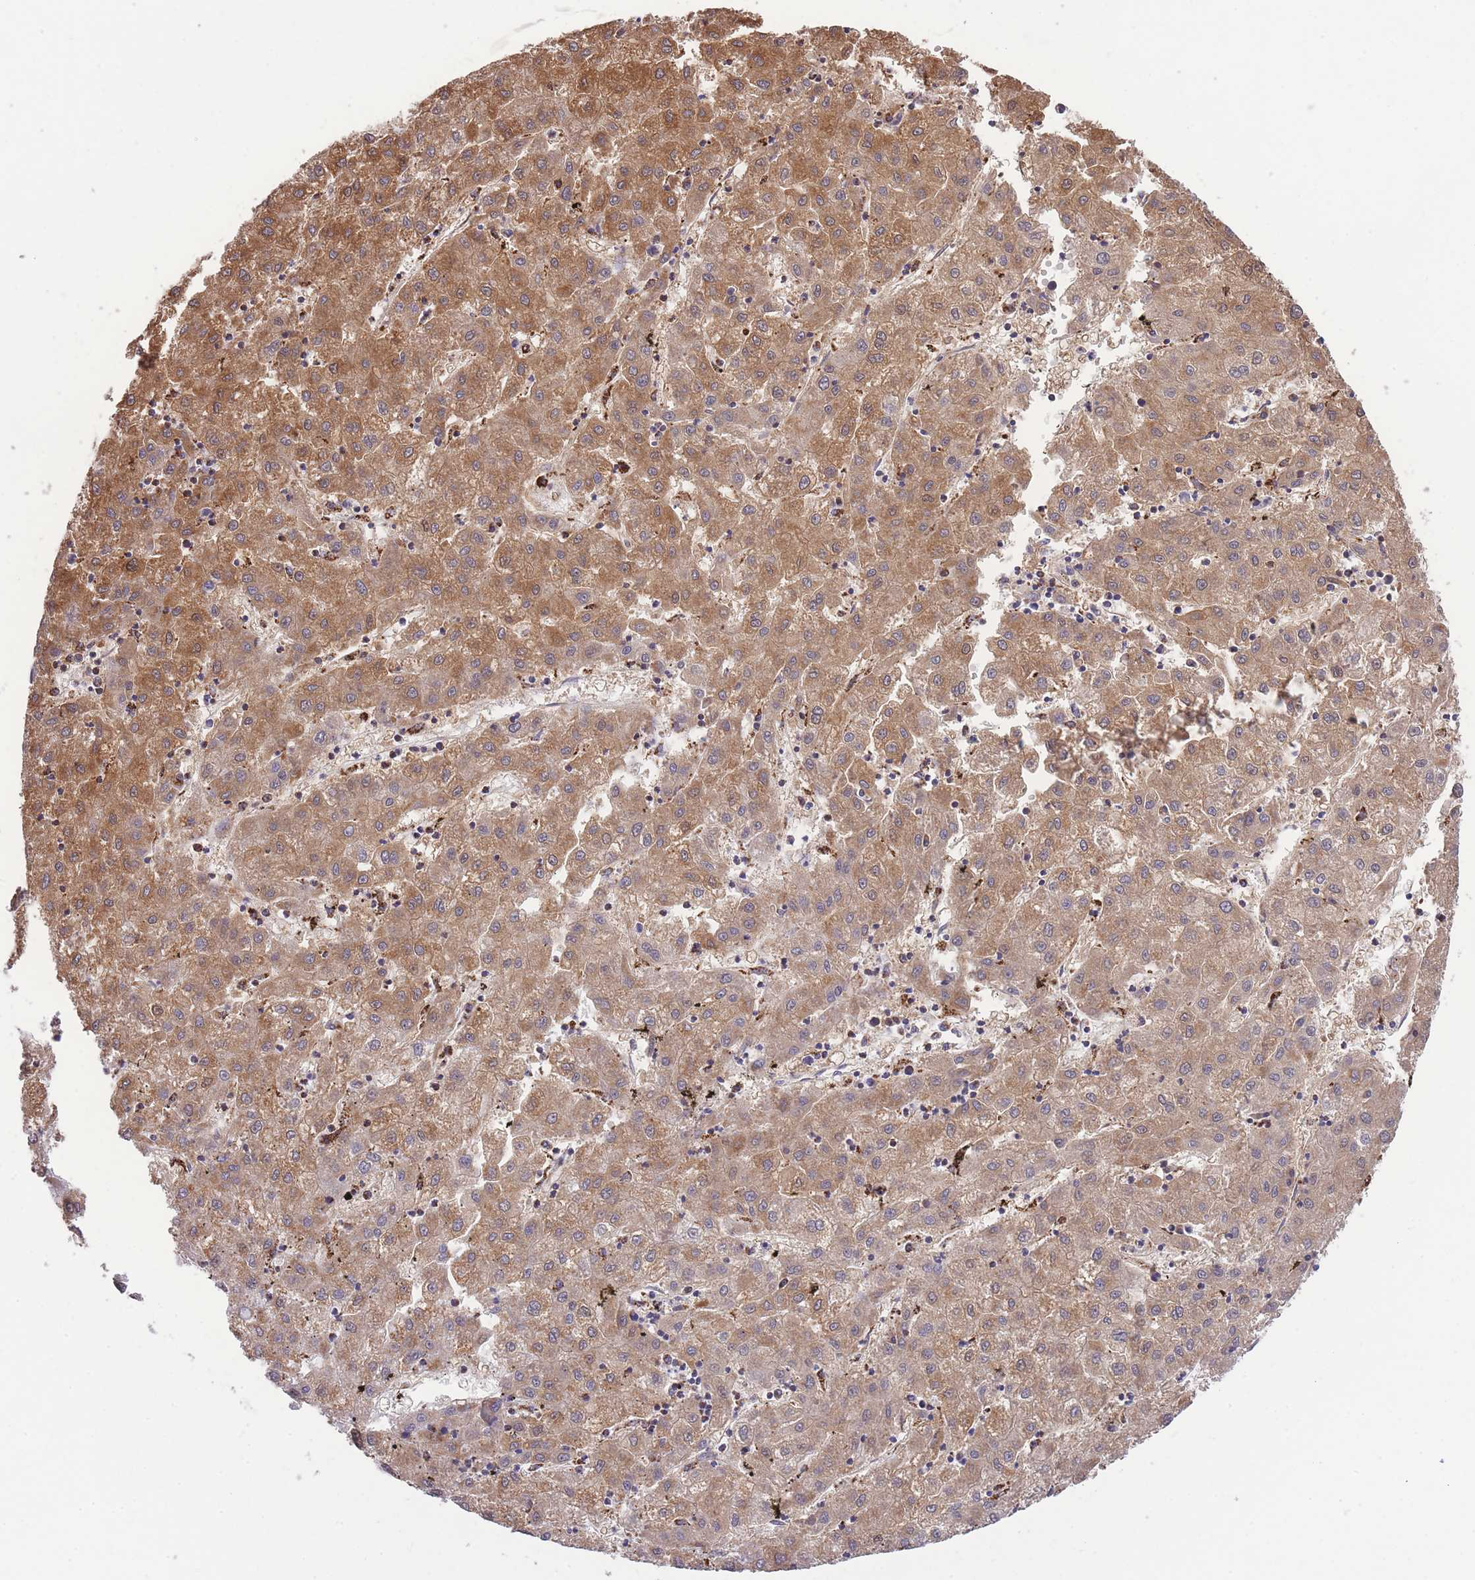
{"staining": {"intensity": "moderate", "quantity": ">75%", "location": "cytoplasmic/membranous"}, "tissue": "liver cancer", "cell_type": "Tumor cells", "image_type": "cancer", "snomed": [{"axis": "morphology", "description": "Carcinoma, Hepatocellular, NOS"}, {"axis": "topography", "description": "Liver"}], "caption": "Liver hepatocellular carcinoma tissue reveals moderate cytoplasmic/membranous positivity in about >75% of tumor cells, visualized by immunohistochemistry.", "gene": "ST3GAL3", "patient": {"sex": "male", "age": 72}}